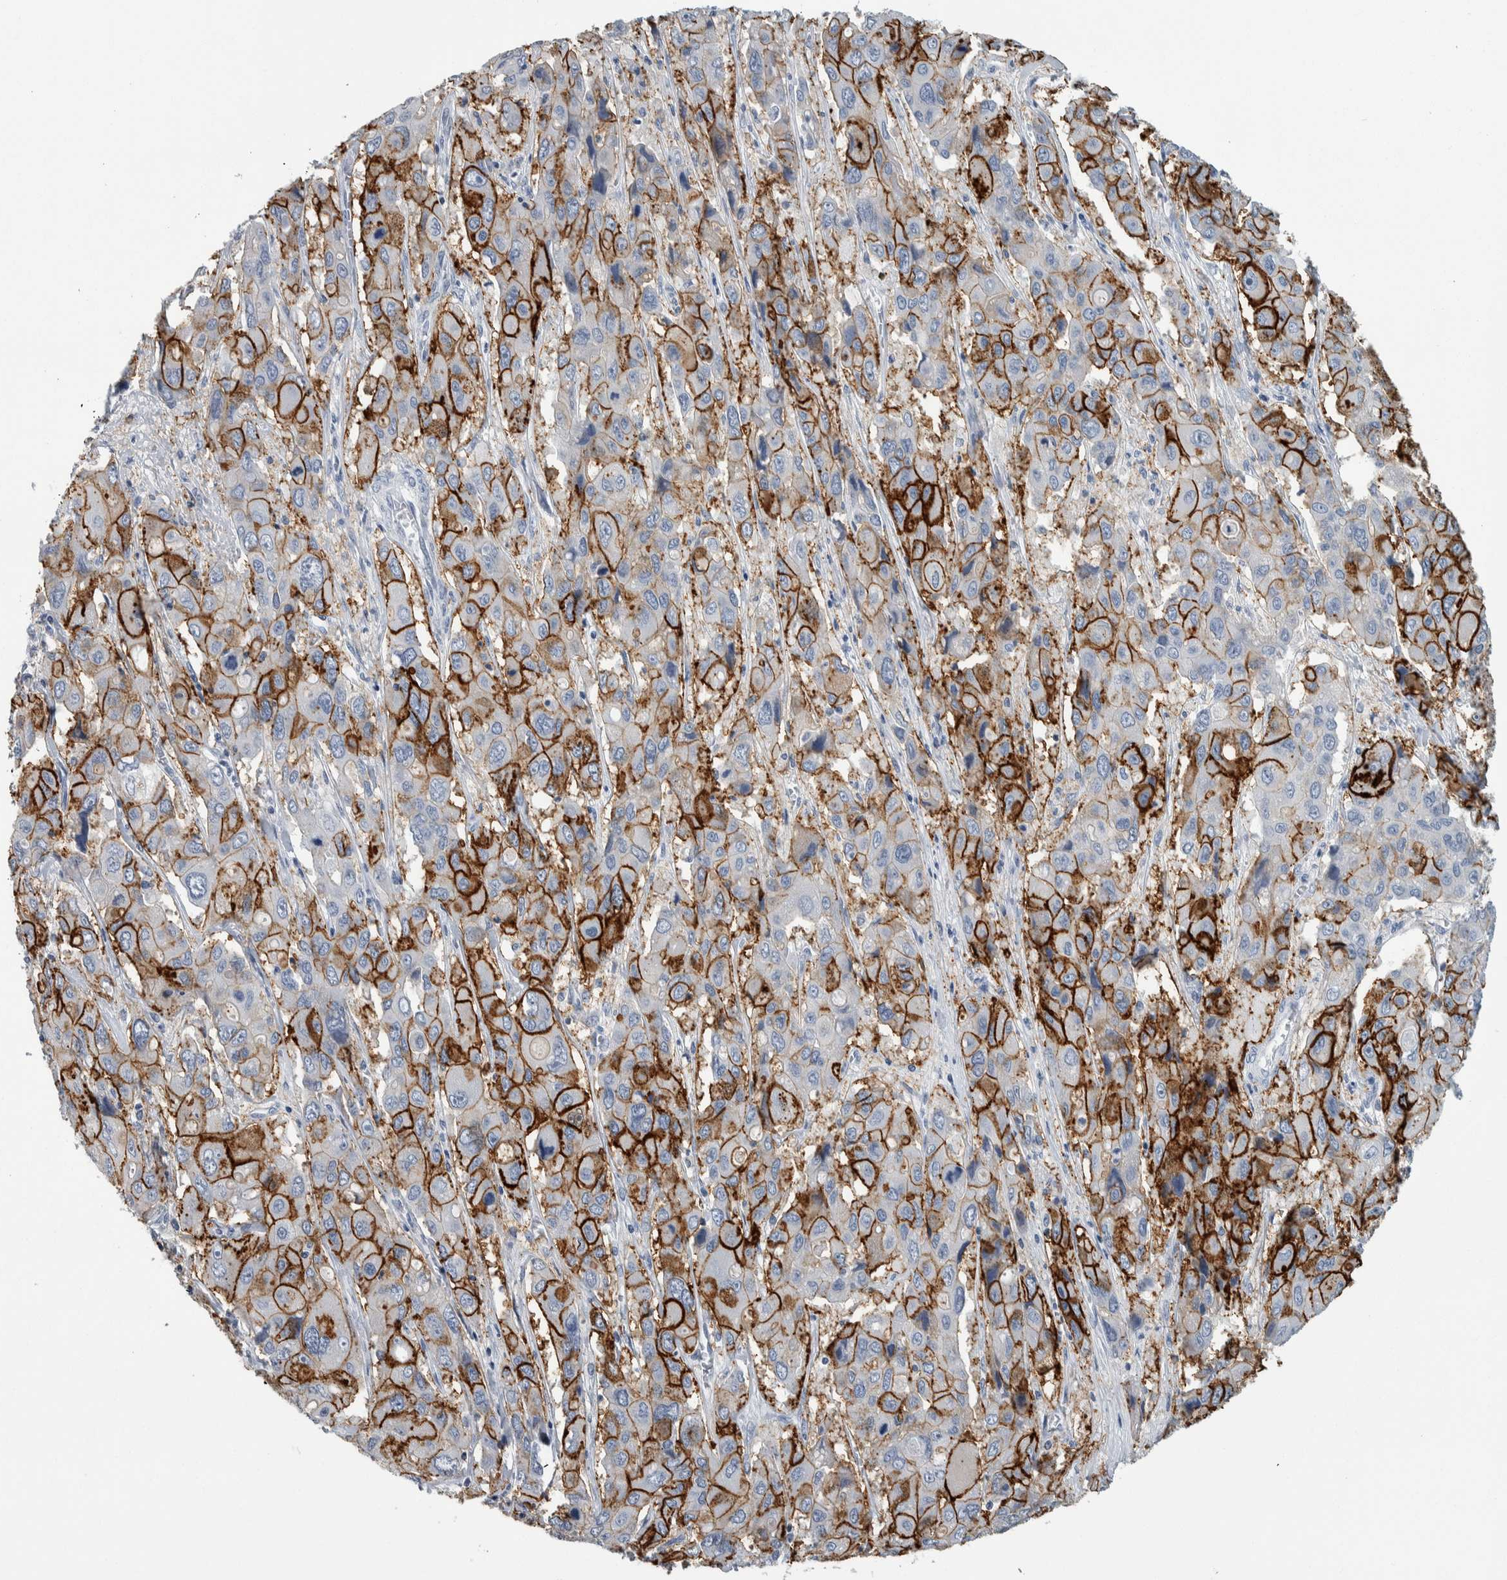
{"staining": {"intensity": "strong", "quantity": ">75%", "location": "cytoplasmic/membranous"}, "tissue": "liver cancer", "cell_type": "Tumor cells", "image_type": "cancer", "snomed": [{"axis": "morphology", "description": "Cholangiocarcinoma"}, {"axis": "topography", "description": "Liver"}], "caption": "IHC photomicrograph of liver cholangiocarcinoma stained for a protein (brown), which displays high levels of strong cytoplasmic/membranous staining in approximately >75% of tumor cells.", "gene": "CDH17", "patient": {"sex": "male", "age": 67}}